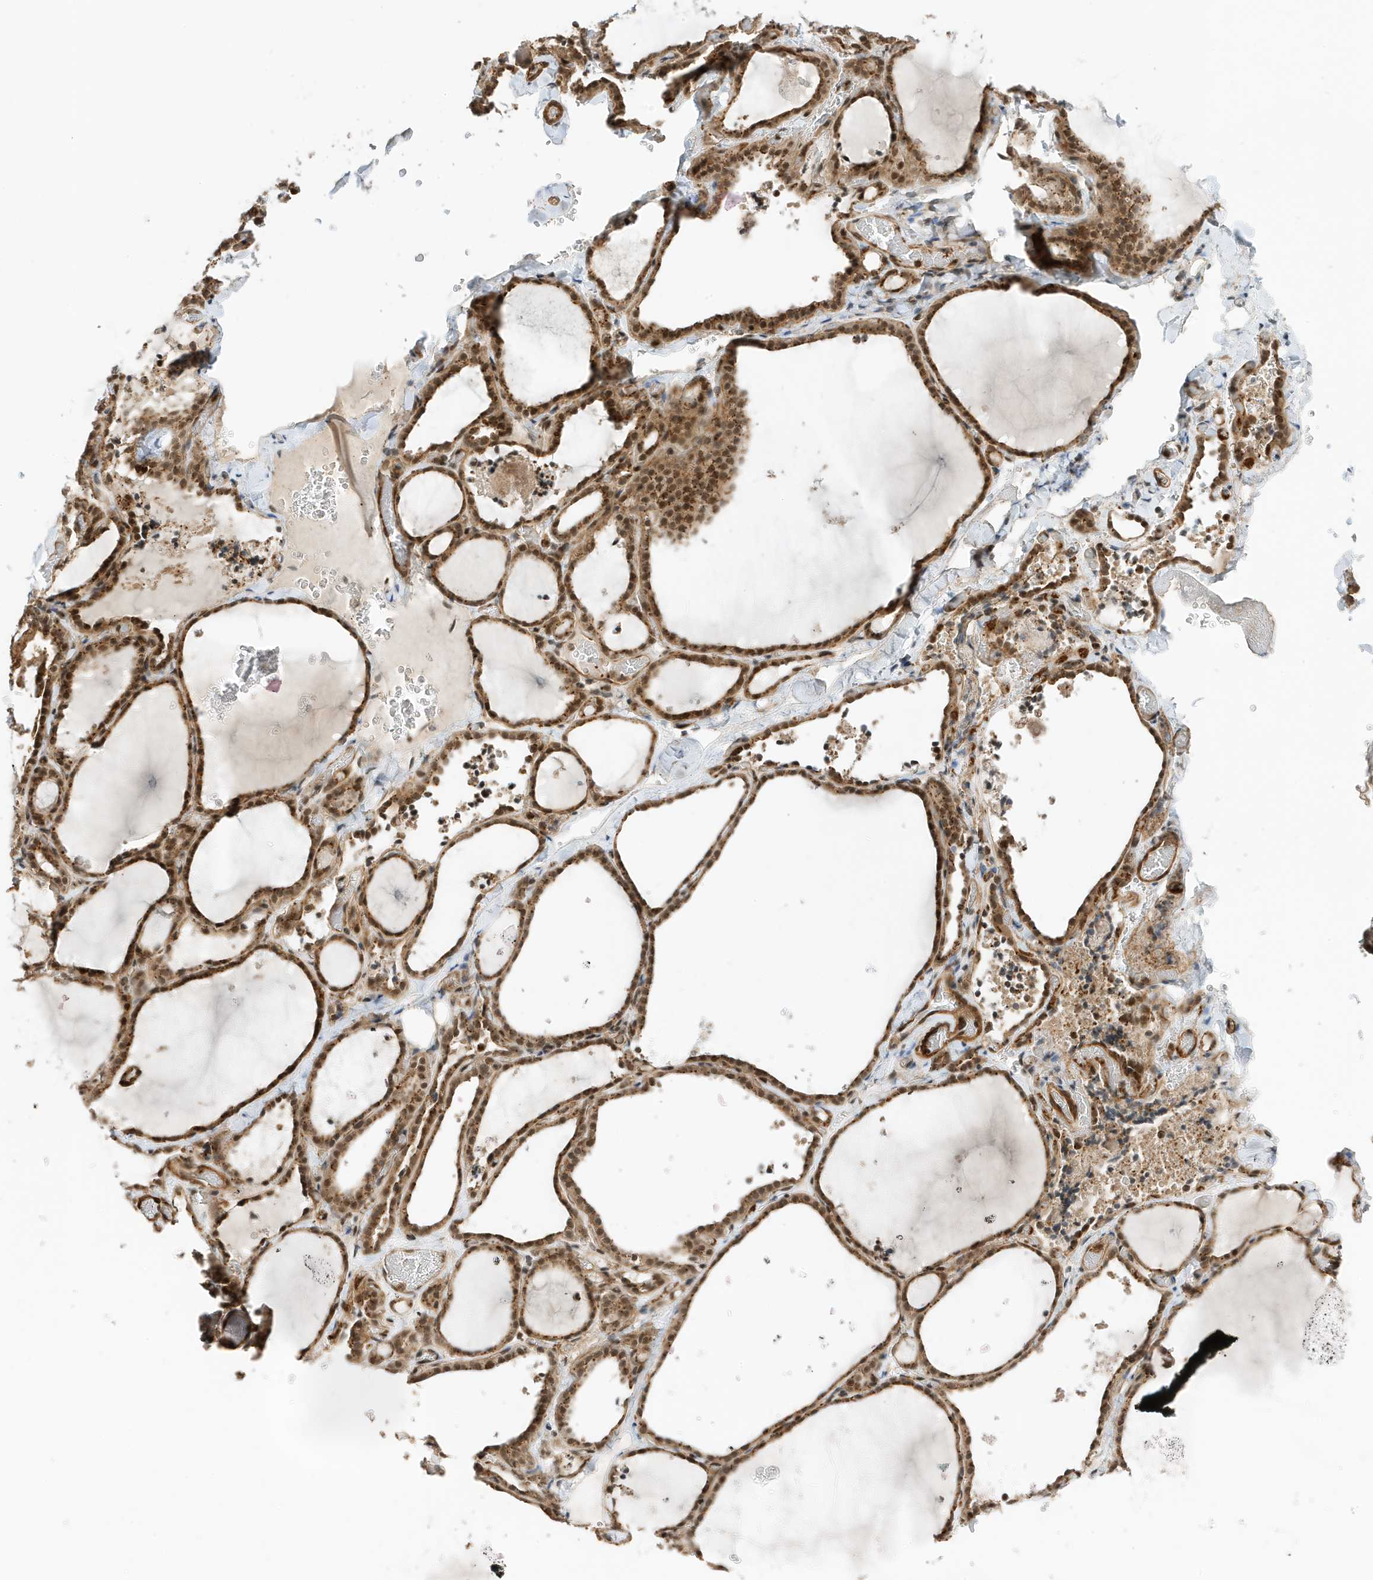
{"staining": {"intensity": "moderate", "quantity": "25%-75%", "location": "cytoplasmic/membranous,nuclear"}, "tissue": "thyroid gland", "cell_type": "Glandular cells", "image_type": "normal", "snomed": [{"axis": "morphology", "description": "Normal tissue, NOS"}, {"axis": "topography", "description": "Thyroid gland"}], "caption": "Brown immunohistochemical staining in normal thyroid gland shows moderate cytoplasmic/membranous,nuclear expression in about 25%-75% of glandular cells.", "gene": "MAST3", "patient": {"sex": "female", "age": 22}}